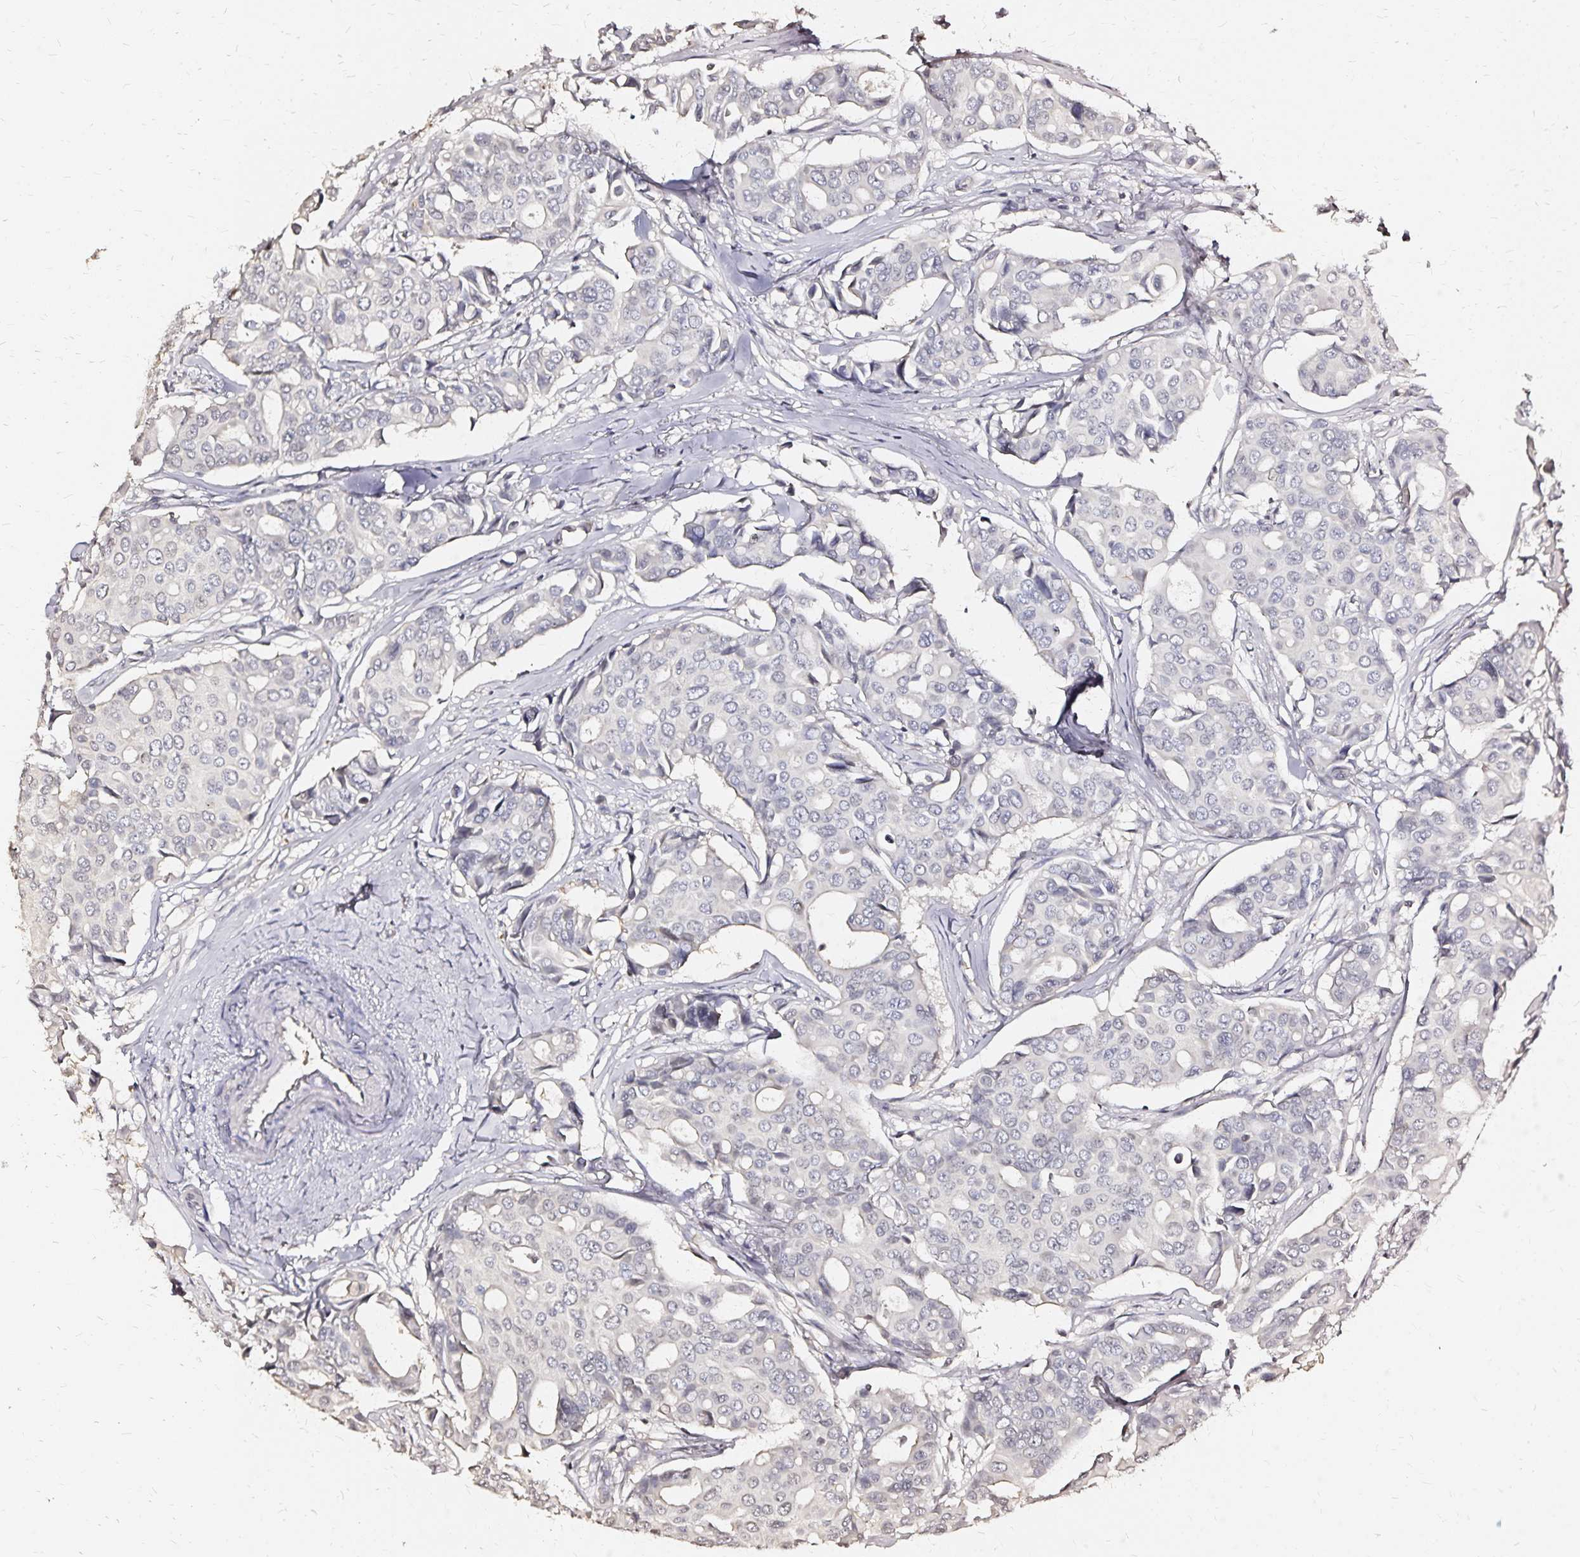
{"staining": {"intensity": "negative", "quantity": "none", "location": "none"}, "tissue": "breast cancer", "cell_type": "Tumor cells", "image_type": "cancer", "snomed": [{"axis": "morphology", "description": "Duct carcinoma"}, {"axis": "topography", "description": "Breast"}], "caption": "Image shows no protein expression in tumor cells of invasive ductal carcinoma (breast) tissue.", "gene": "SLC5A1", "patient": {"sex": "female", "age": 54}}